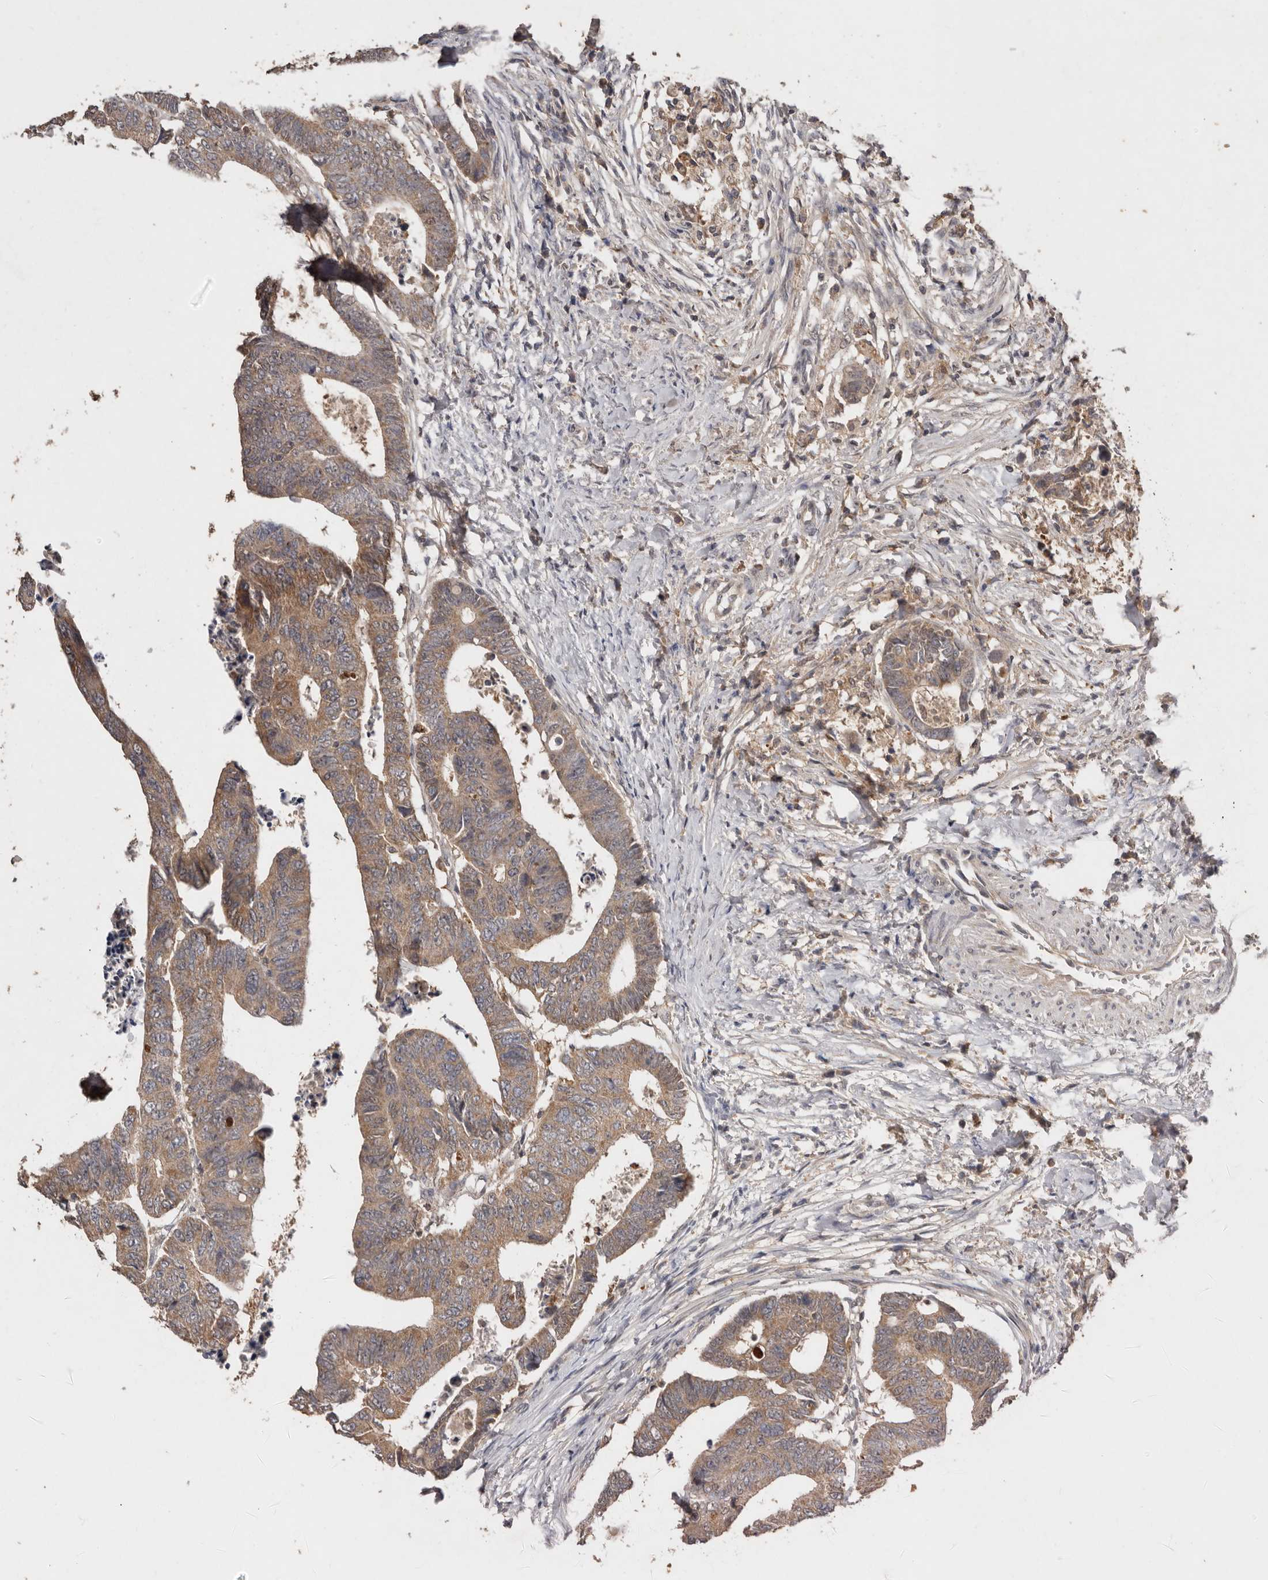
{"staining": {"intensity": "moderate", "quantity": ">75%", "location": "cytoplasmic/membranous"}, "tissue": "colorectal cancer", "cell_type": "Tumor cells", "image_type": "cancer", "snomed": [{"axis": "morphology", "description": "Adenocarcinoma, NOS"}, {"axis": "topography", "description": "Rectum"}], "caption": "Moderate cytoplasmic/membranous staining is identified in about >75% of tumor cells in colorectal cancer.", "gene": "EDEM1", "patient": {"sex": "female", "age": 65}}